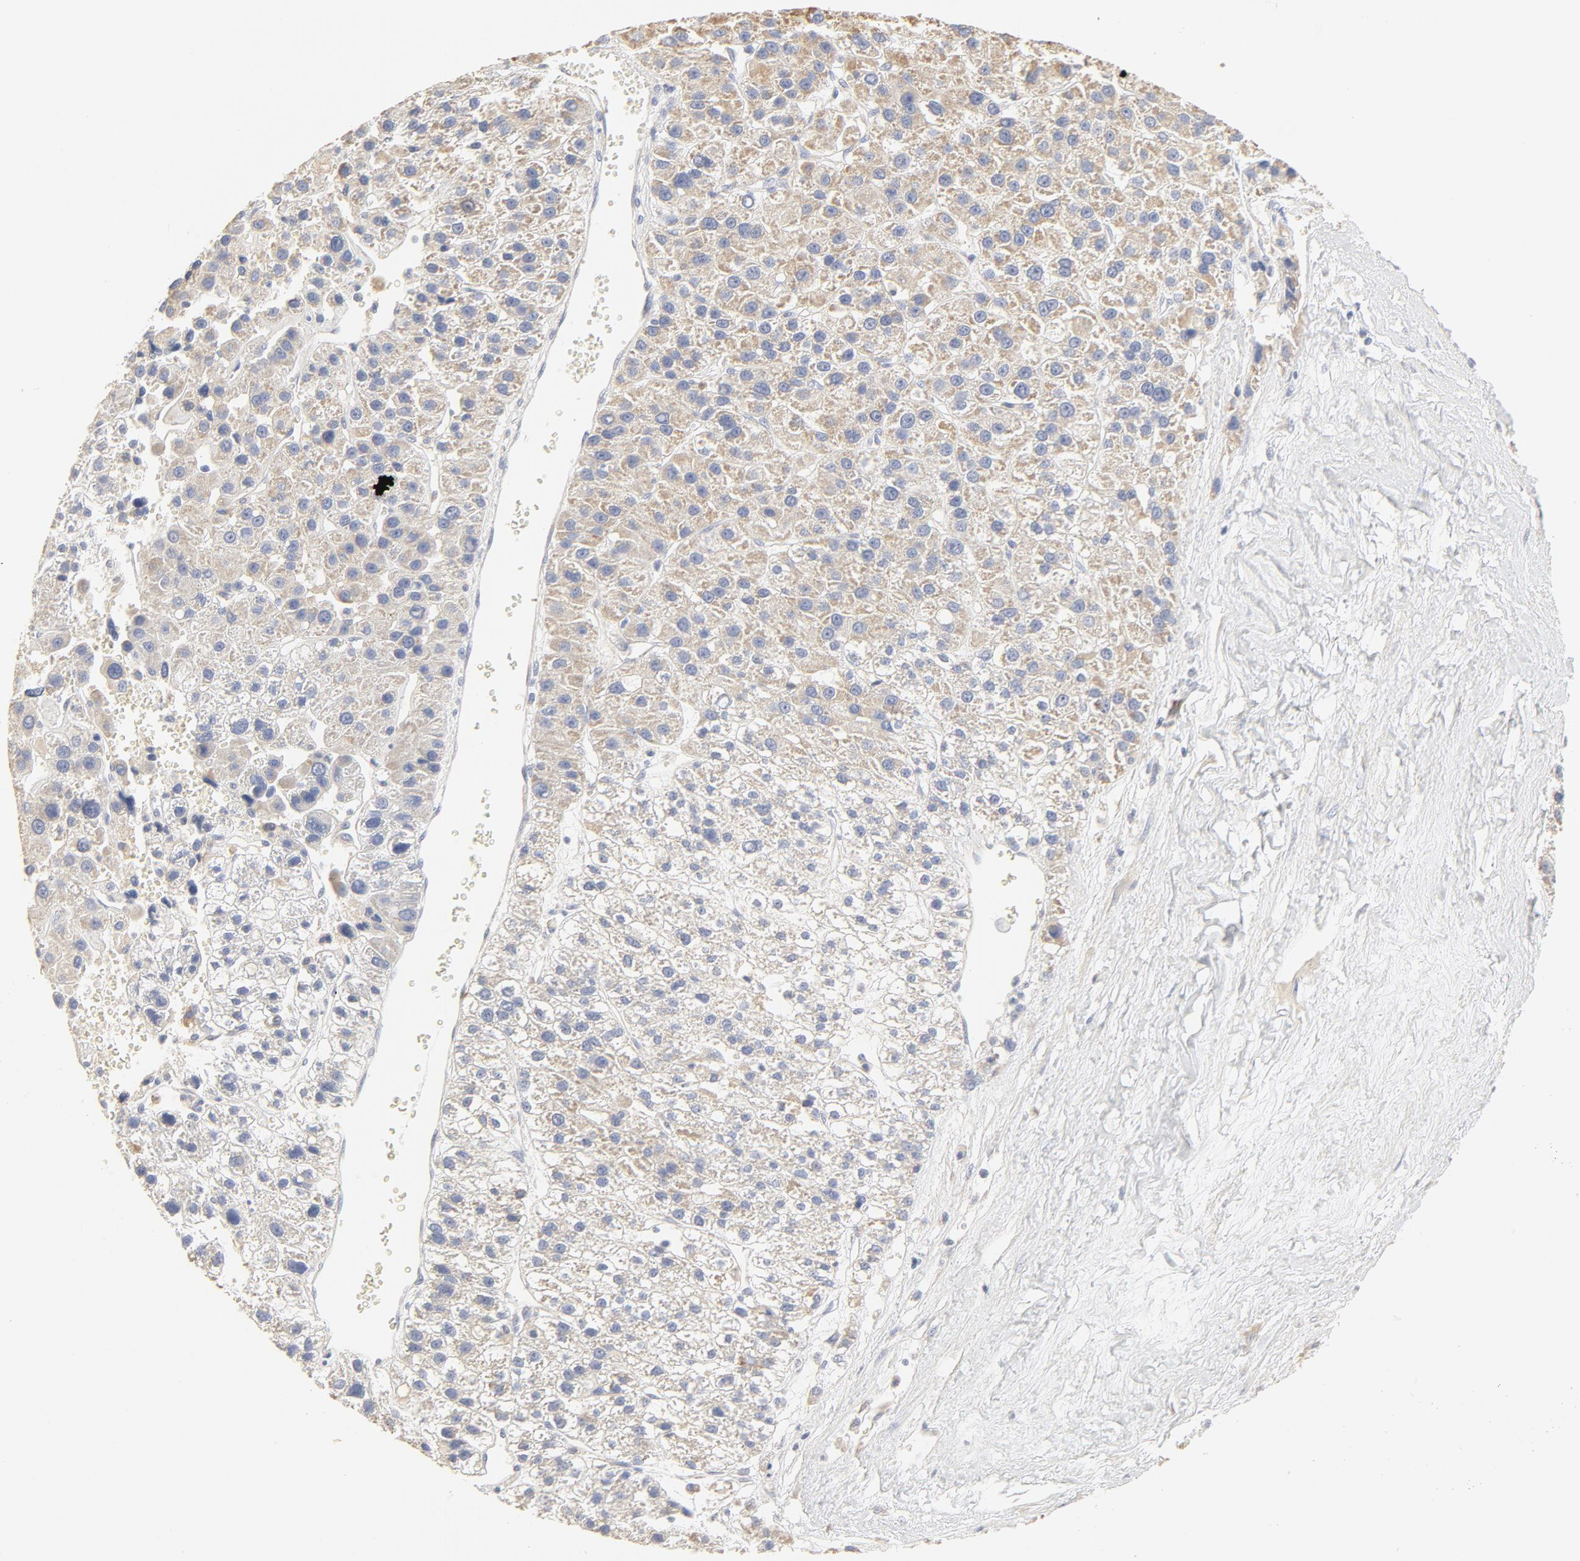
{"staining": {"intensity": "weak", "quantity": "<25%", "location": "cytoplasmic/membranous"}, "tissue": "liver cancer", "cell_type": "Tumor cells", "image_type": "cancer", "snomed": [{"axis": "morphology", "description": "Carcinoma, Hepatocellular, NOS"}, {"axis": "topography", "description": "Liver"}], "caption": "An IHC histopathology image of hepatocellular carcinoma (liver) is shown. There is no staining in tumor cells of hepatocellular carcinoma (liver).", "gene": "FCGBP", "patient": {"sex": "female", "age": 85}}